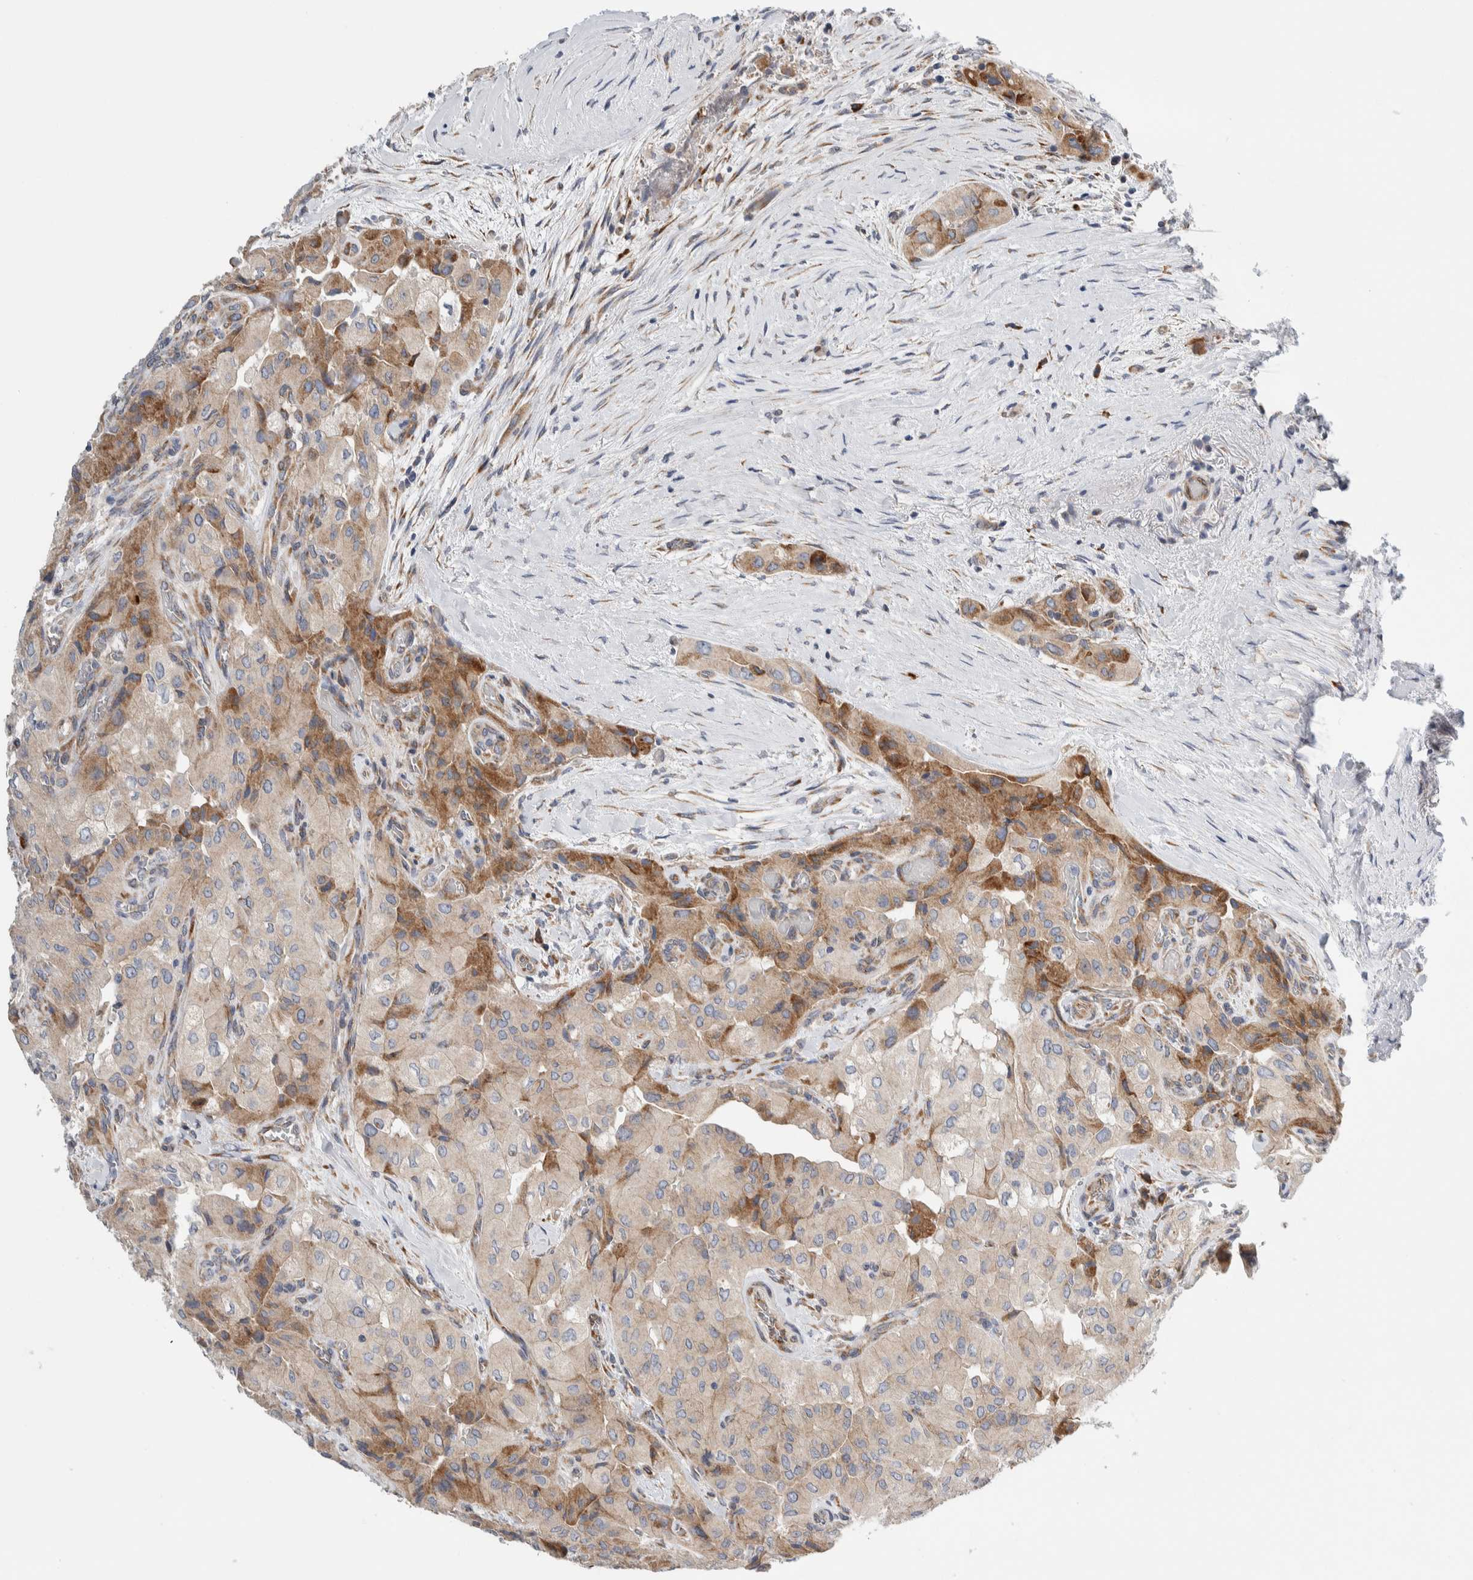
{"staining": {"intensity": "moderate", "quantity": ">75%", "location": "cytoplasmic/membranous"}, "tissue": "thyroid cancer", "cell_type": "Tumor cells", "image_type": "cancer", "snomed": [{"axis": "morphology", "description": "Papillary adenocarcinoma, NOS"}, {"axis": "topography", "description": "Thyroid gland"}], "caption": "An image of human thyroid cancer stained for a protein exhibits moderate cytoplasmic/membranous brown staining in tumor cells.", "gene": "RACK1", "patient": {"sex": "female", "age": 59}}